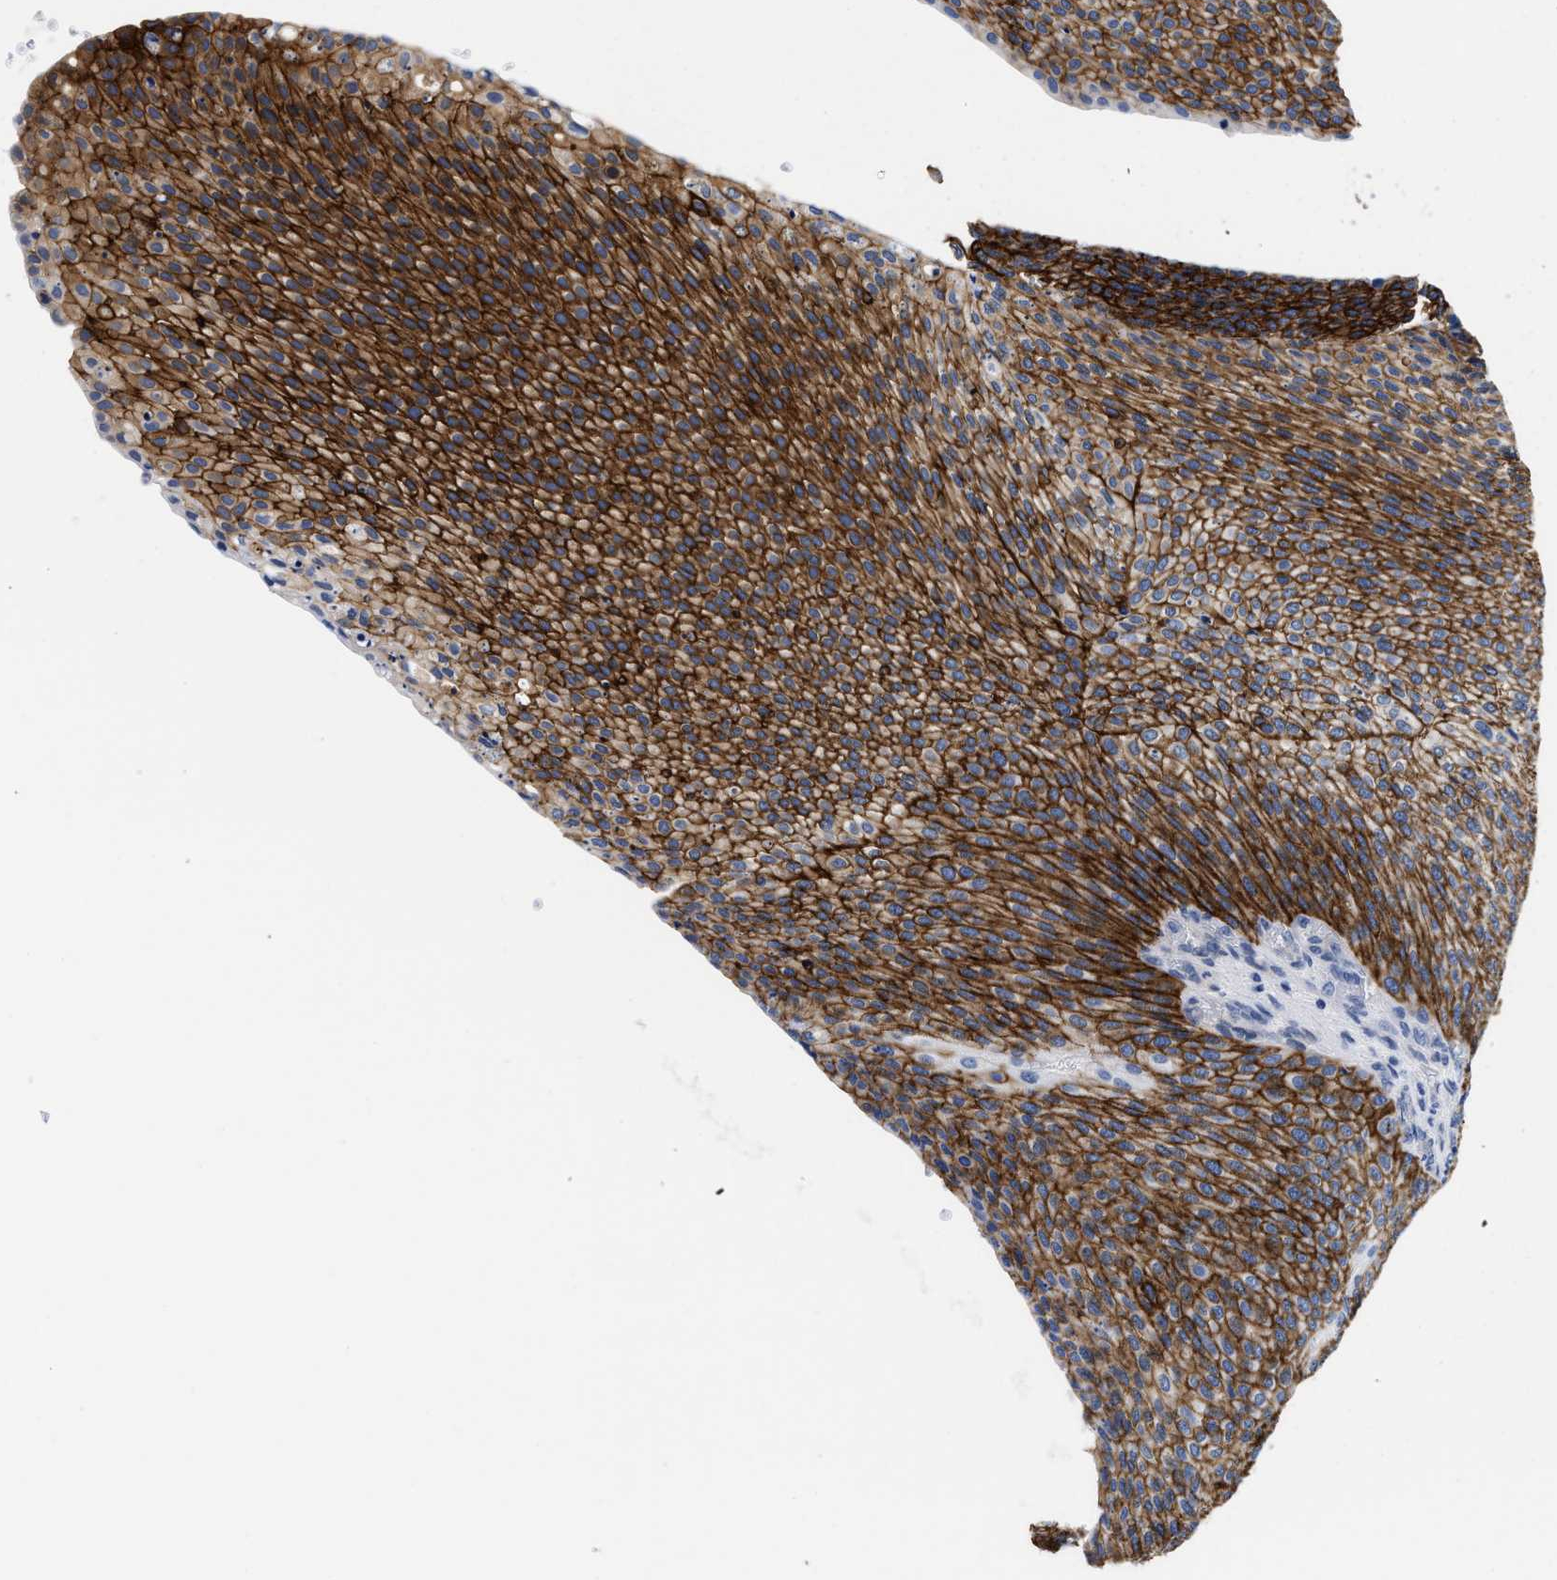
{"staining": {"intensity": "strong", "quantity": ">75%", "location": "cytoplasmic/membranous"}, "tissue": "urothelial cancer", "cell_type": "Tumor cells", "image_type": "cancer", "snomed": [{"axis": "morphology", "description": "Urothelial carcinoma, Low grade"}, {"axis": "topography", "description": "Smooth muscle"}, {"axis": "topography", "description": "Urinary bladder"}], "caption": "High-magnification brightfield microscopy of low-grade urothelial carcinoma stained with DAB (3,3'-diaminobenzidine) (brown) and counterstained with hematoxylin (blue). tumor cells exhibit strong cytoplasmic/membranous expression is appreciated in about>75% of cells.", "gene": "TRIM29", "patient": {"sex": "male", "age": 60}}